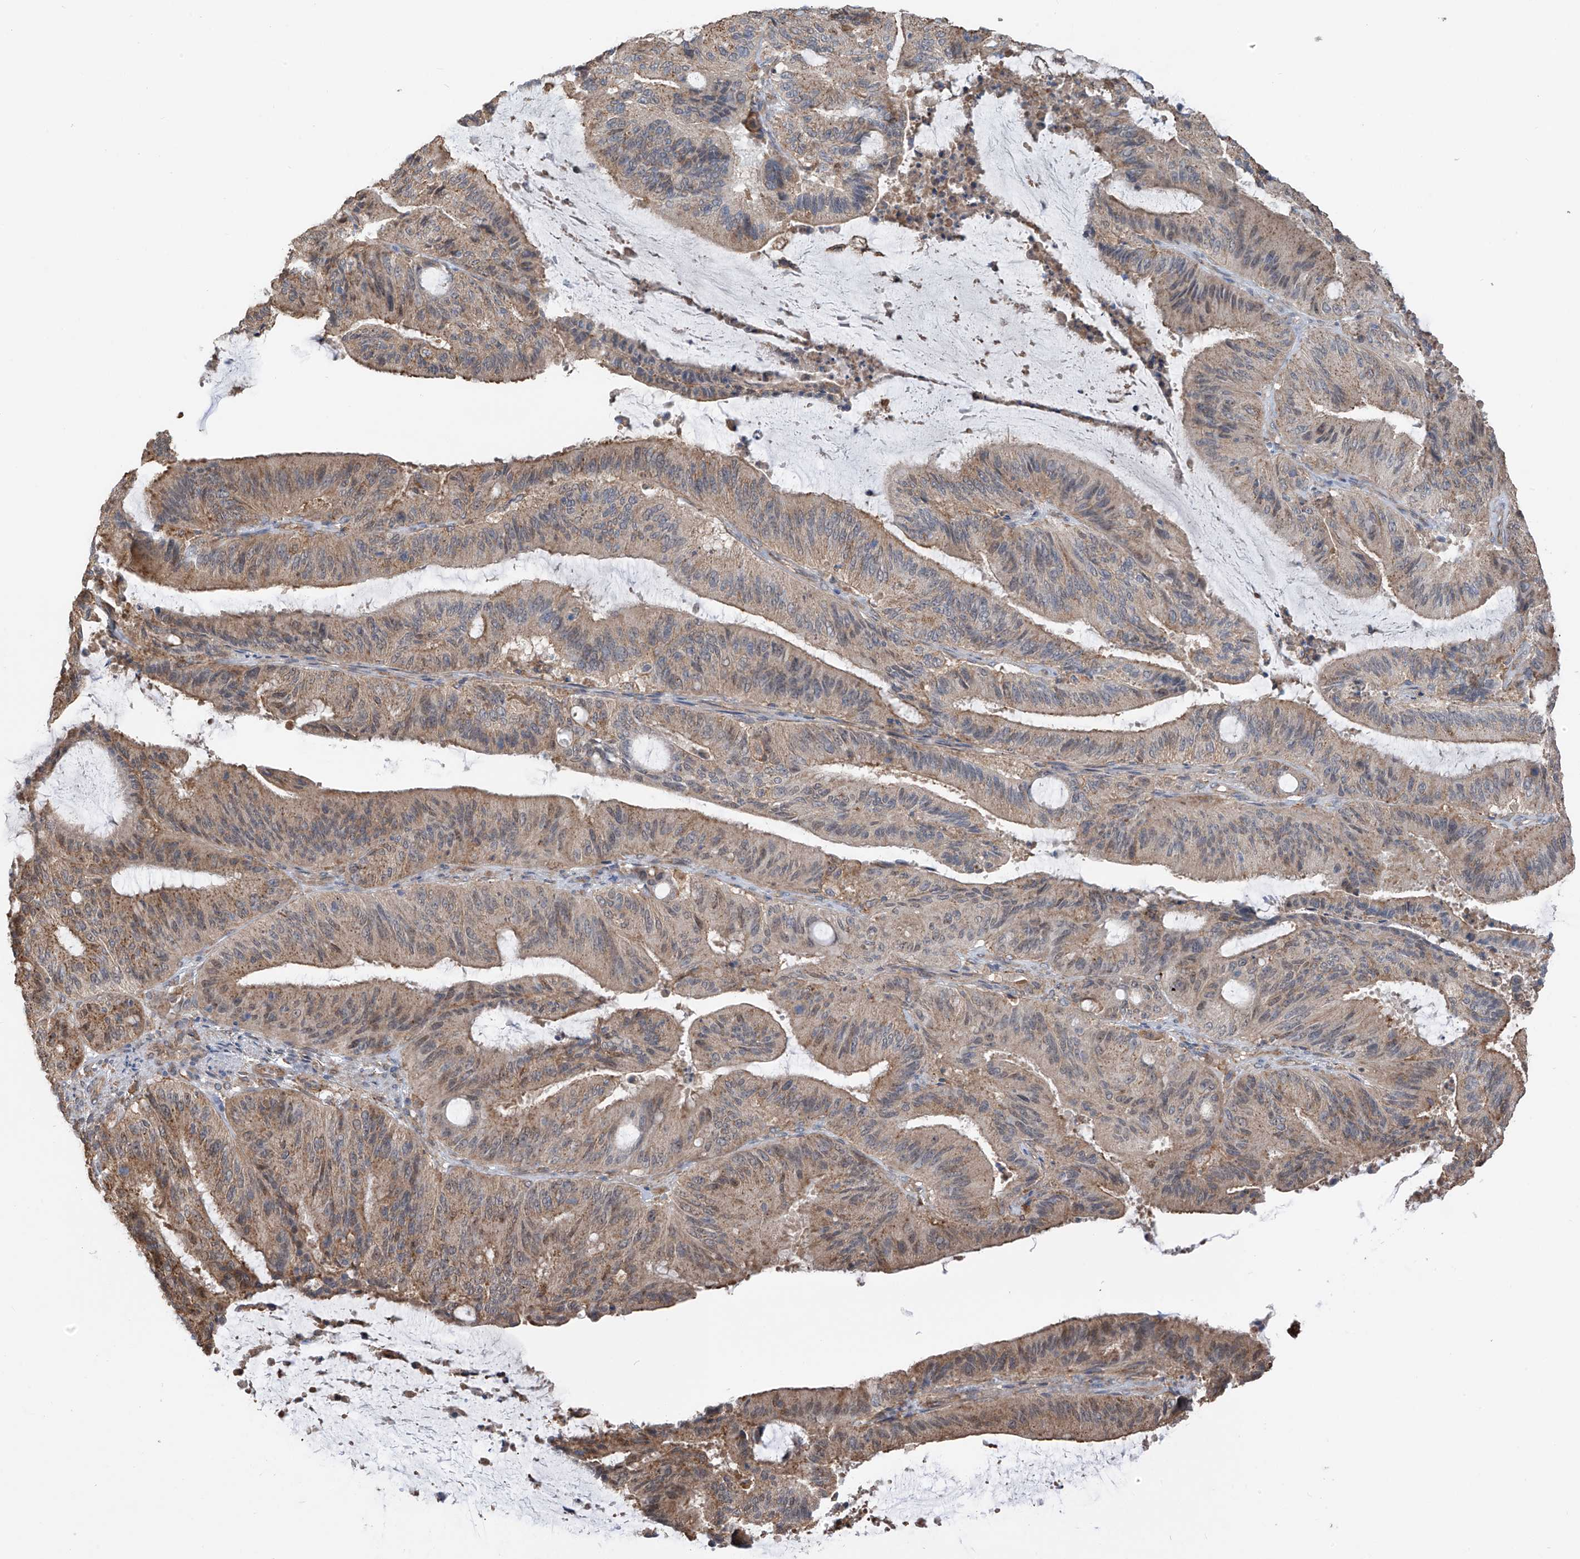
{"staining": {"intensity": "moderate", "quantity": ">75%", "location": "cytoplasmic/membranous"}, "tissue": "liver cancer", "cell_type": "Tumor cells", "image_type": "cancer", "snomed": [{"axis": "morphology", "description": "Normal tissue, NOS"}, {"axis": "morphology", "description": "Cholangiocarcinoma"}, {"axis": "topography", "description": "Liver"}, {"axis": "topography", "description": "Peripheral nerve tissue"}], "caption": "Immunohistochemical staining of liver cholangiocarcinoma demonstrates moderate cytoplasmic/membranous protein staining in approximately >75% of tumor cells. (DAB IHC, brown staining for protein, blue staining for nuclei).", "gene": "ZNF189", "patient": {"sex": "female", "age": 73}}